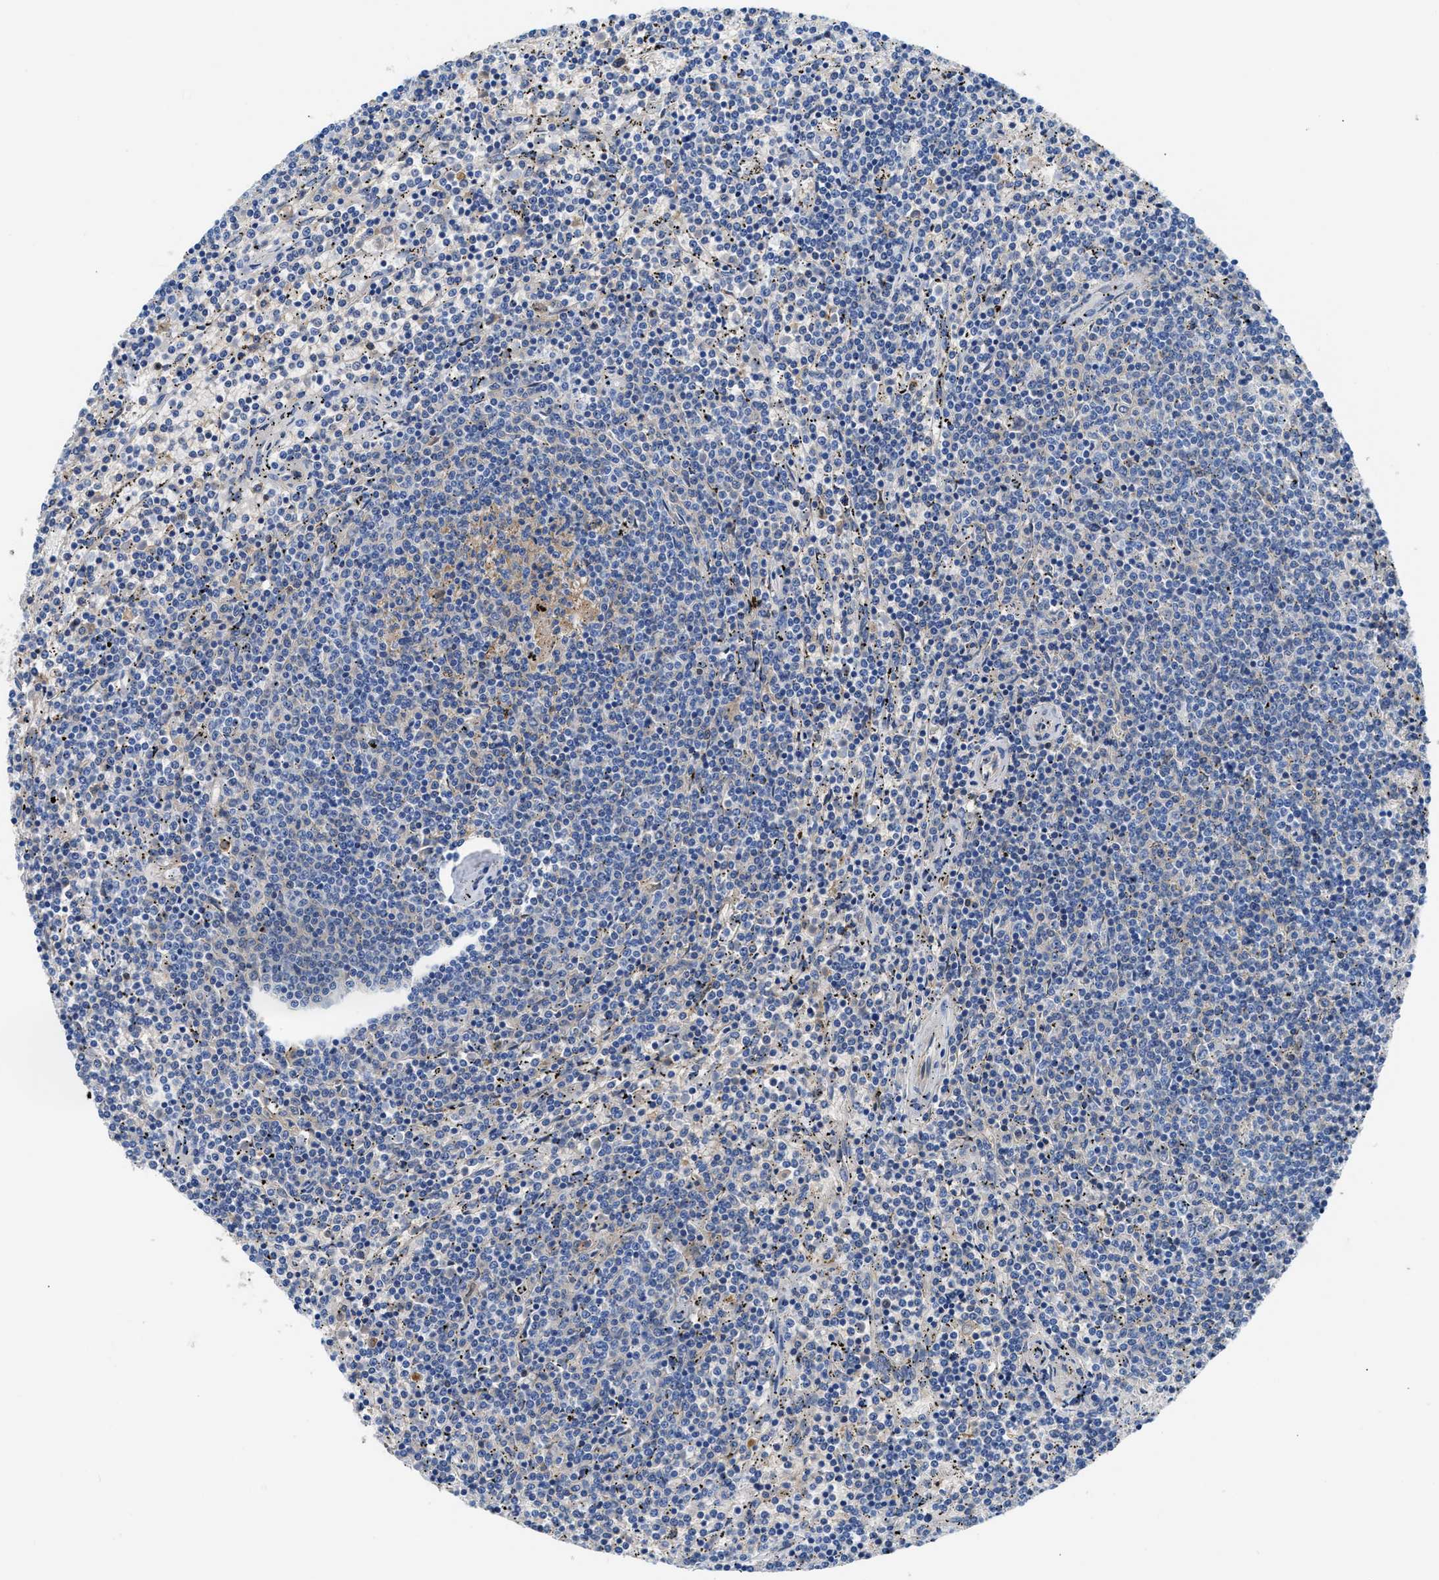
{"staining": {"intensity": "negative", "quantity": "none", "location": "none"}, "tissue": "lymphoma", "cell_type": "Tumor cells", "image_type": "cancer", "snomed": [{"axis": "morphology", "description": "Malignant lymphoma, non-Hodgkin's type, Low grade"}, {"axis": "topography", "description": "Spleen"}], "caption": "Tumor cells are negative for brown protein staining in lymphoma.", "gene": "GC", "patient": {"sex": "female", "age": 50}}